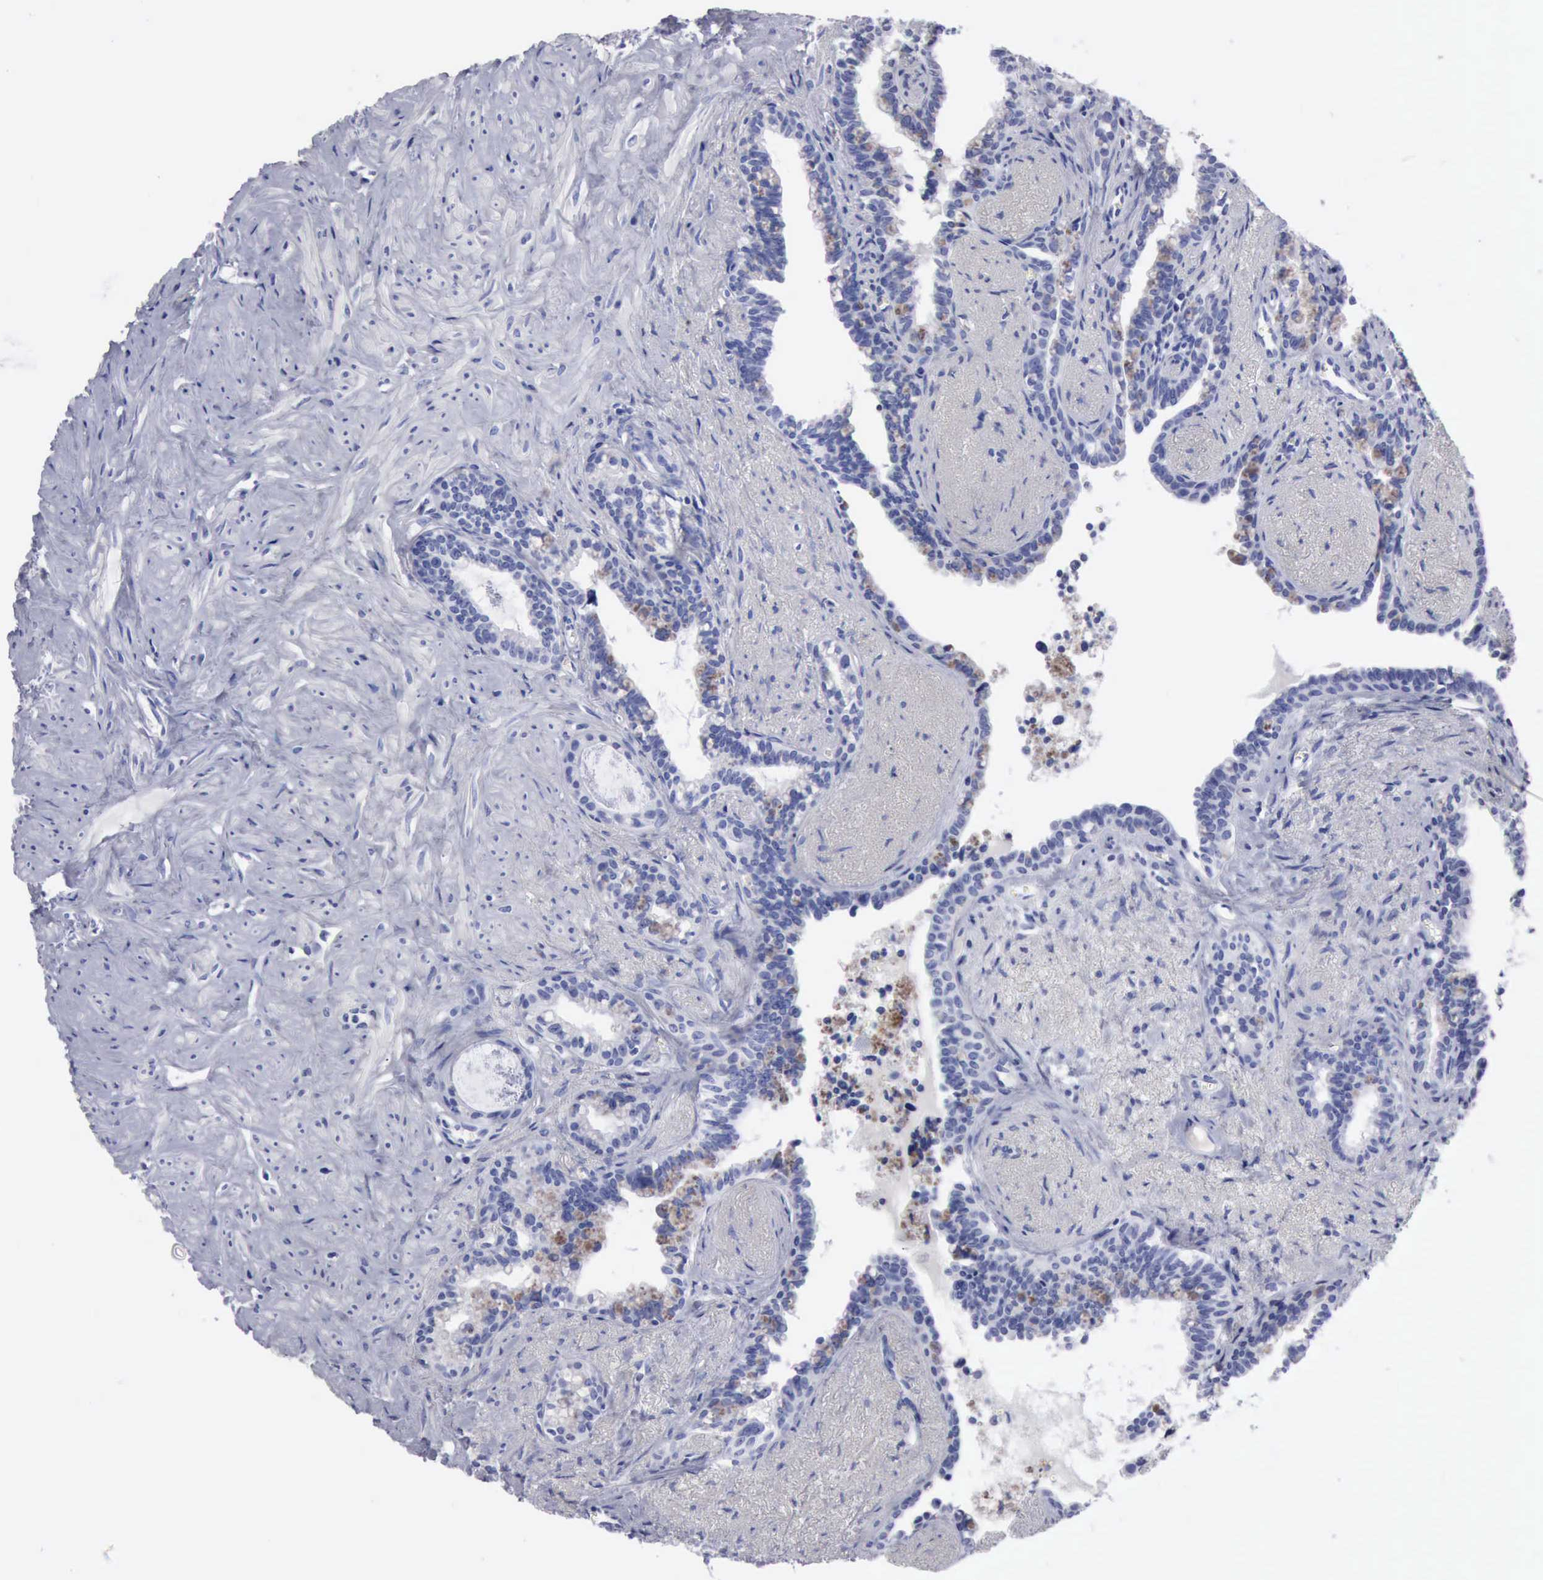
{"staining": {"intensity": "weak", "quantity": "<25%", "location": "cytoplasmic/membranous"}, "tissue": "seminal vesicle", "cell_type": "Glandular cells", "image_type": "normal", "snomed": [{"axis": "morphology", "description": "Normal tissue, NOS"}, {"axis": "topography", "description": "Seminal veicle"}], "caption": "This photomicrograph is of benign seminal vesicle stained with immunohistochemistry to label a protein in brown with the nuclei are counter-stained blue. There is no staining in glandular cells.", "gene": "CYP19A1", "patient": {"sex": "male", "age": 60}}